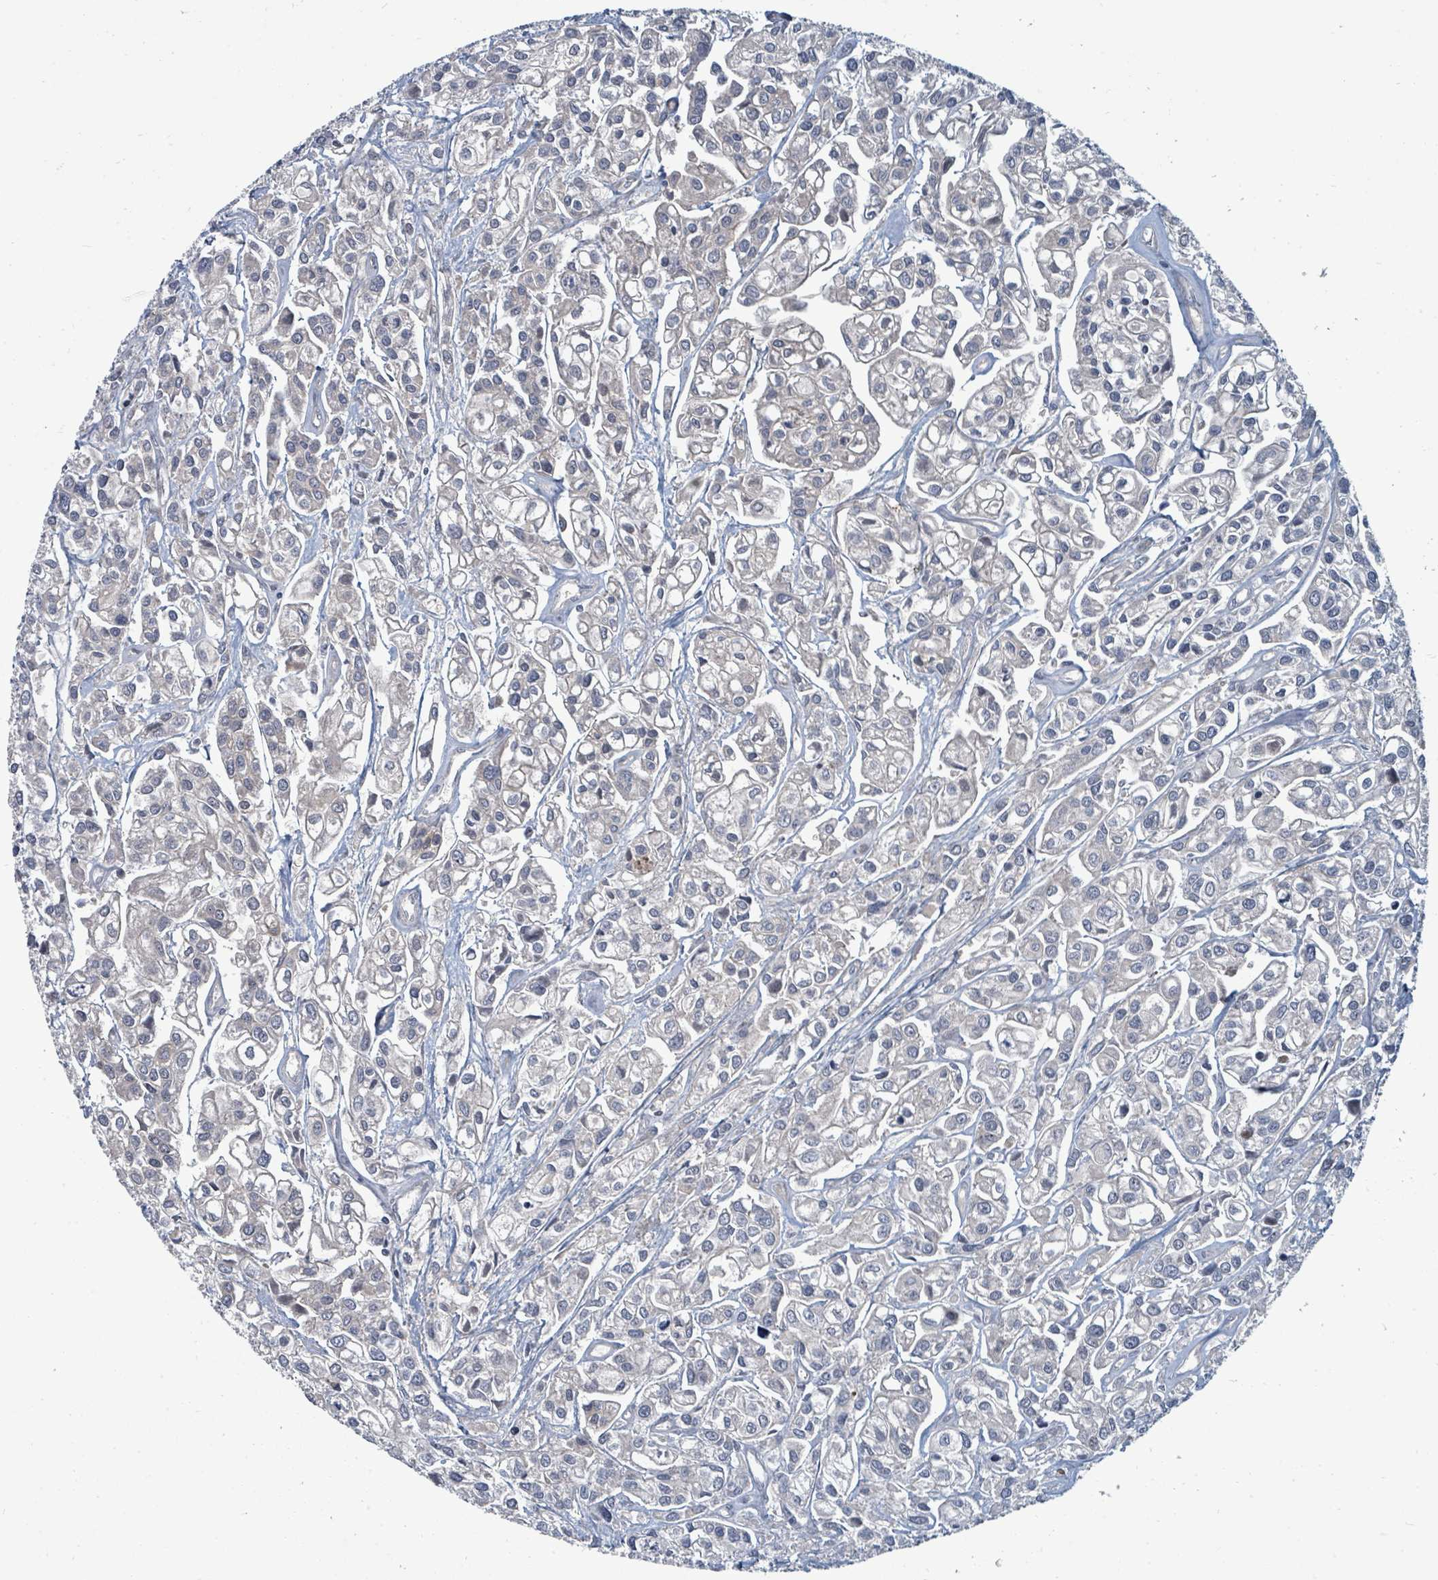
{"staining": {"intensity": "negative", "quantity": "none", "location": "none"}, "tissue": "urothelial cancer", "cell_type": "Tumor cells", "image_type": "cancer", "snomed": [{"axis": "morphology", "description": "Urothelial carcinoma, High grade"}, {"axis": "topography", "description": "Urinary bladder"}], "caption": "An IHC image of urothelial cancer is shown. There is no staining in tumor cells of urothelial cancer.", "gene": "TRDMT1", "patient": {"sex": "male", "age": 67}}